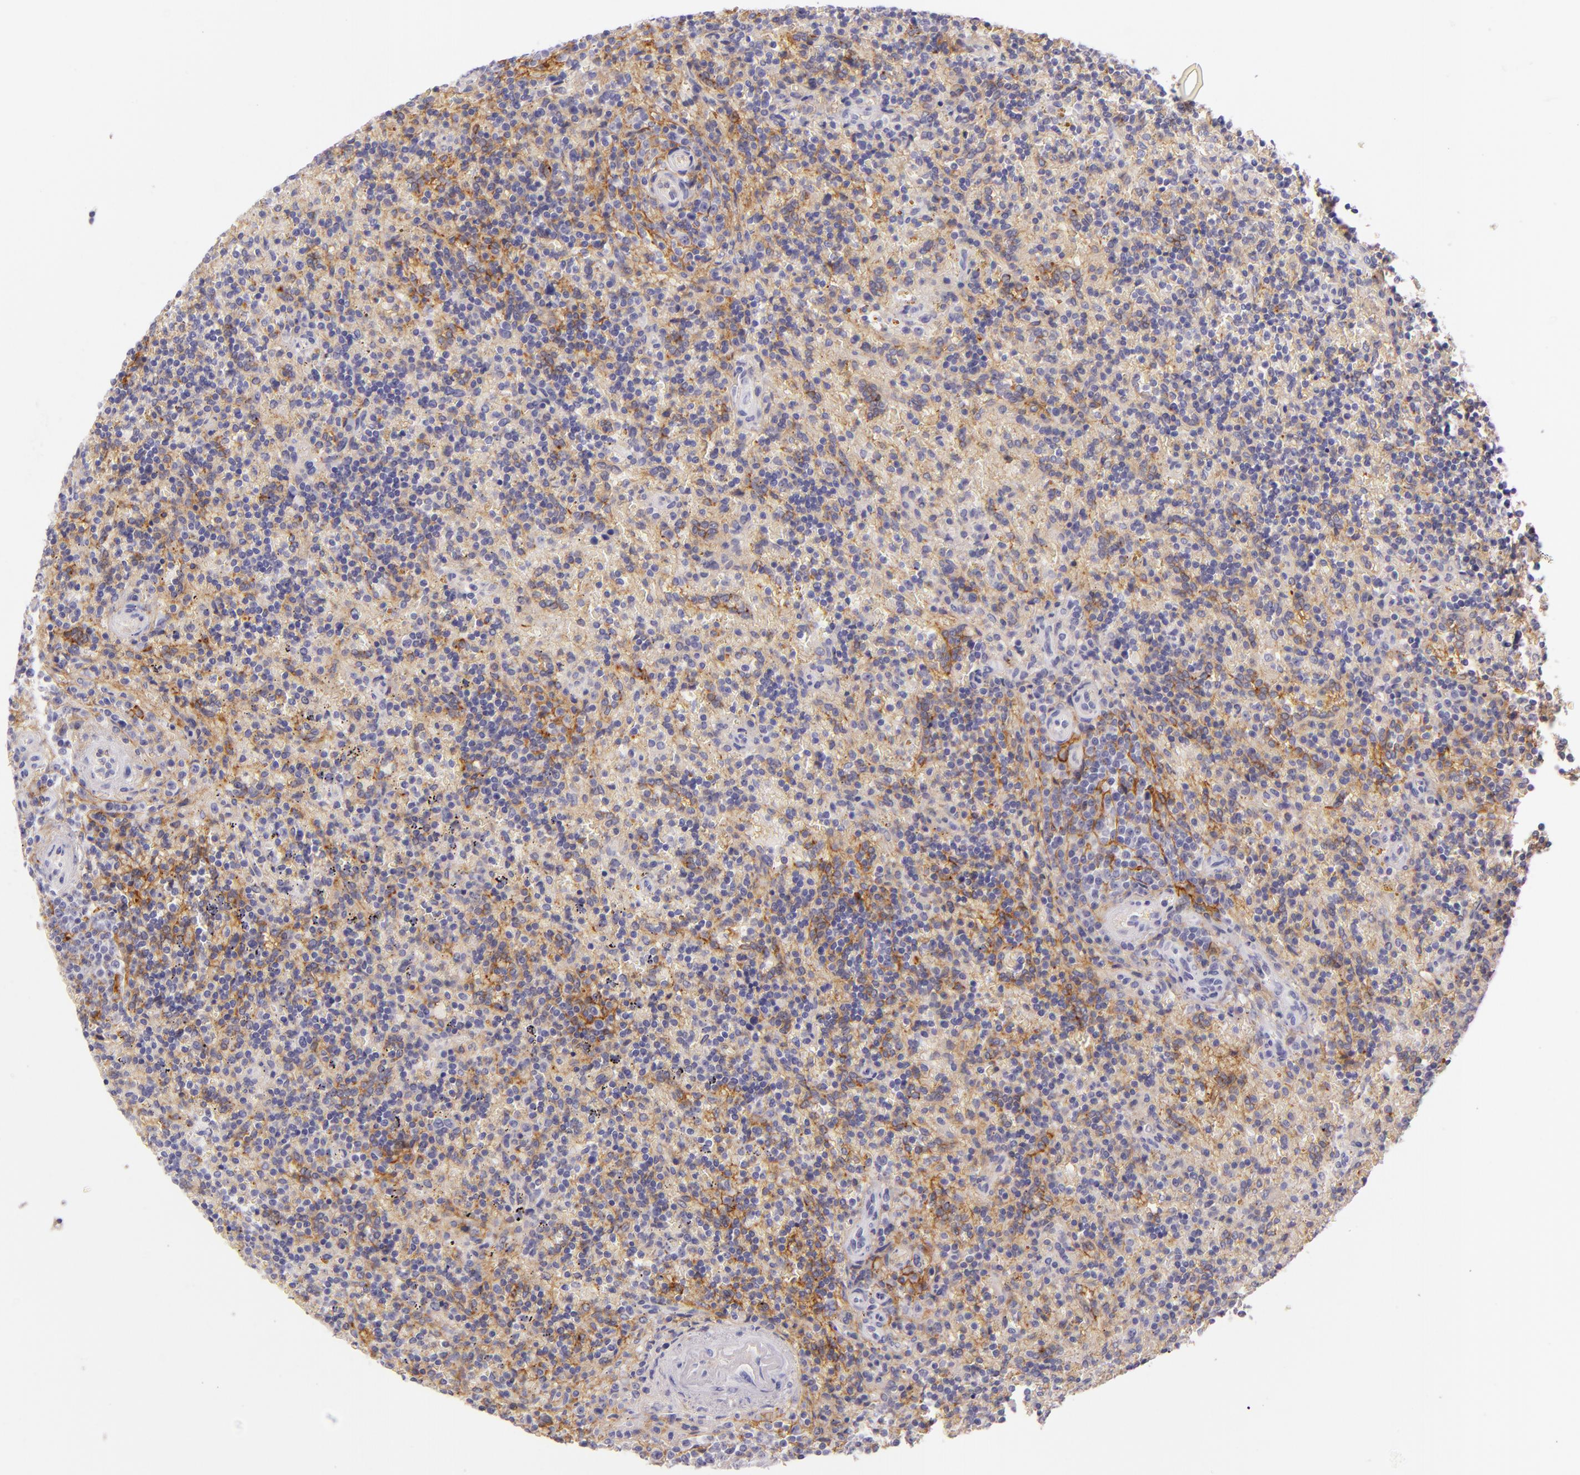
{"staining": {"intensity": "negative", "quantity": "none", "location": "none"}, "tissue": "lymphoma", "cell_type": "Tumor cells", "image_type": "cancer", "snomed": [{"axis": "morphology", "description": "Malignant lymphoma, non-Hodgkin's type, Low grade"}, {"axis": "topography", "description": "Spleen"}], "caption": "Tumor cells show no significant positivity in lymphoma.", "gene": "ICAM1", "patient": {"sex": "male", "age": 67}}